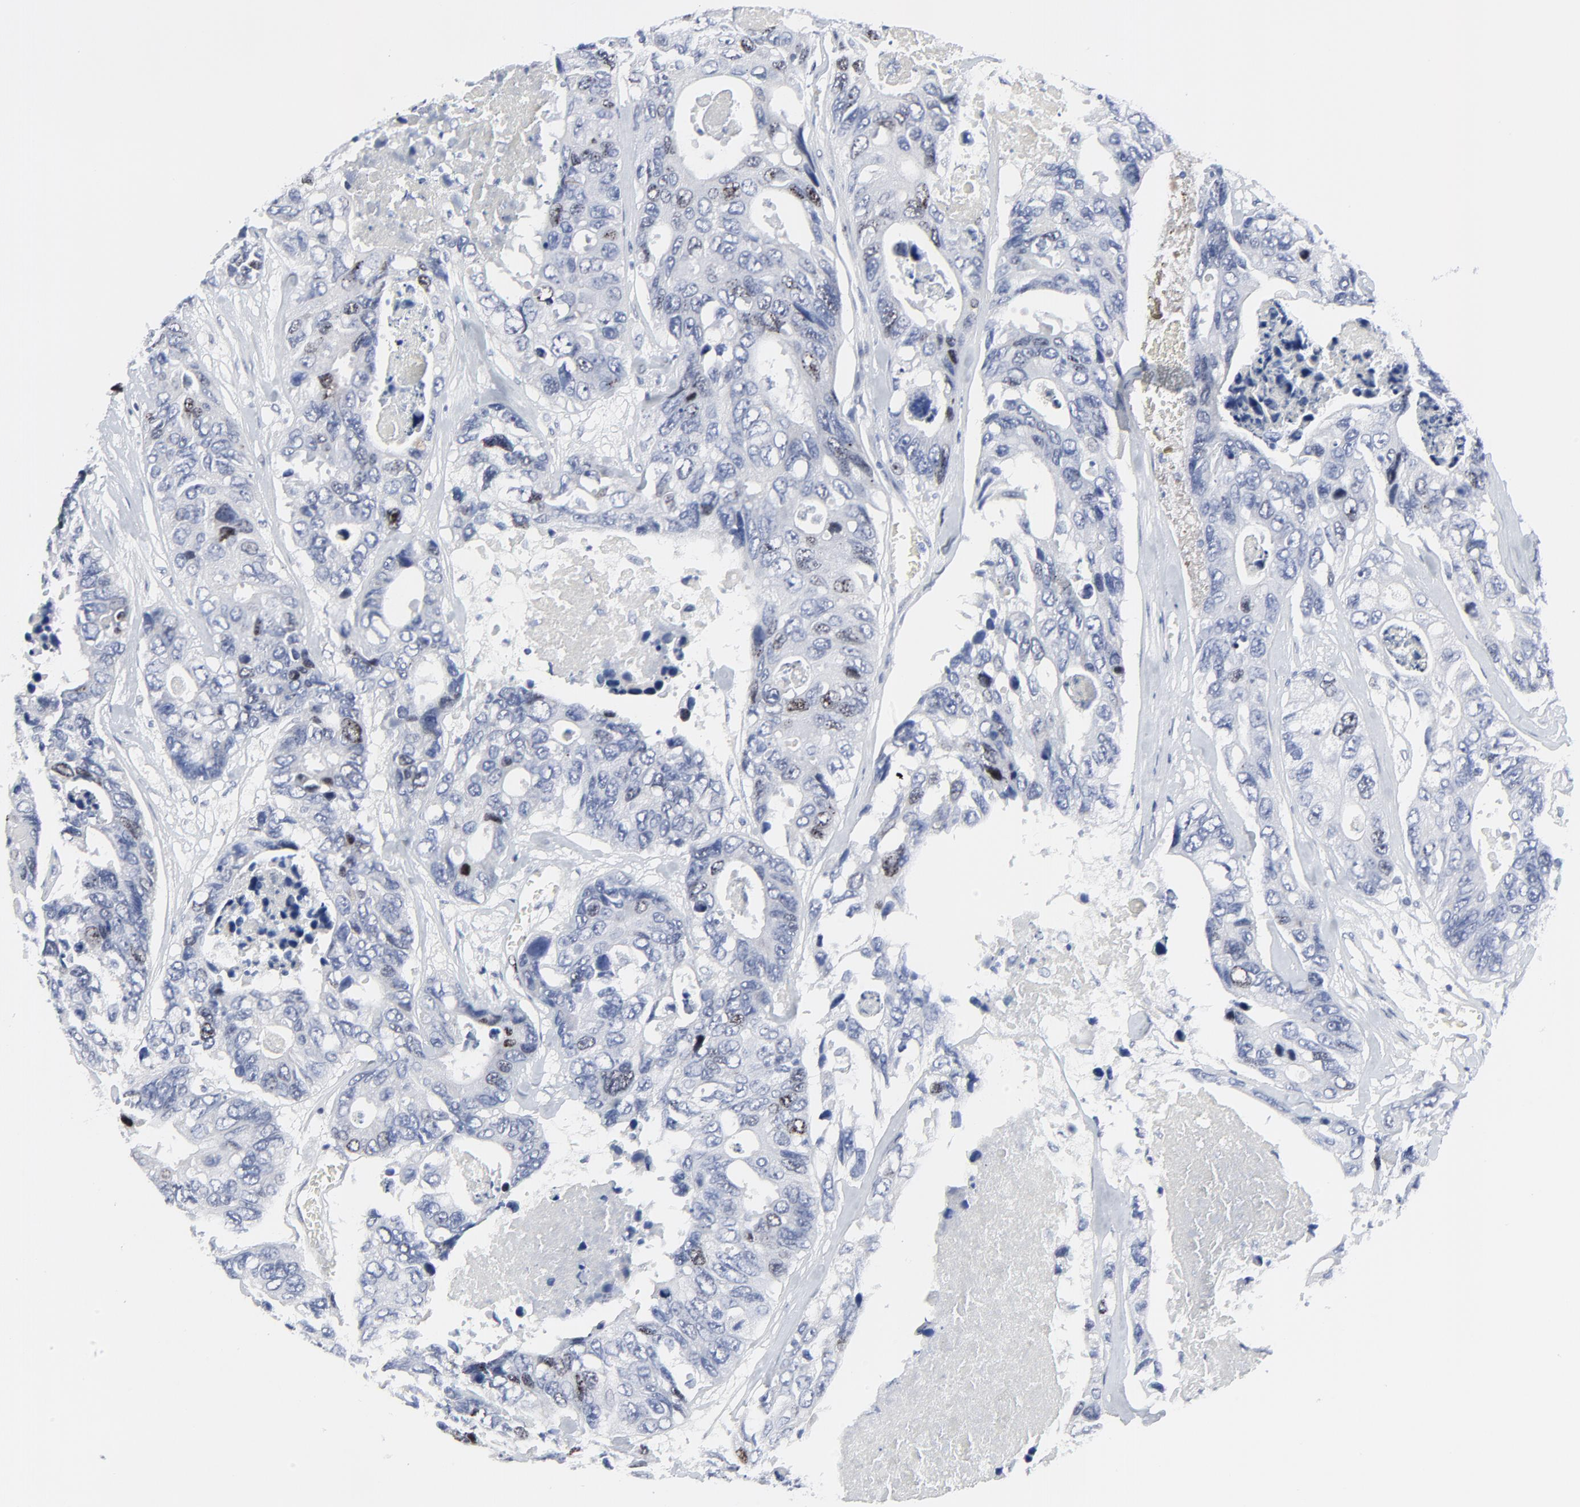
{"staining": {"intensity": "moderate", "quantity": "<25%", "location": "nuclear"}, "tissue": "colorectal cancer", "cell_type": "Tumor cells", "image_type": "cancer", "snomed": [{"axis": "morphology", "description": "Adenocarcinoma, NOS"}, {"axis": "topography", "description": "Colon"}], "caption": "A brown stain labels moderate nuclear expression of a protein in human adenocarcinoma (colorectal) tumor cells.", "gene": "ZNF589", "patient": {"sex": "female", "age": 86}}